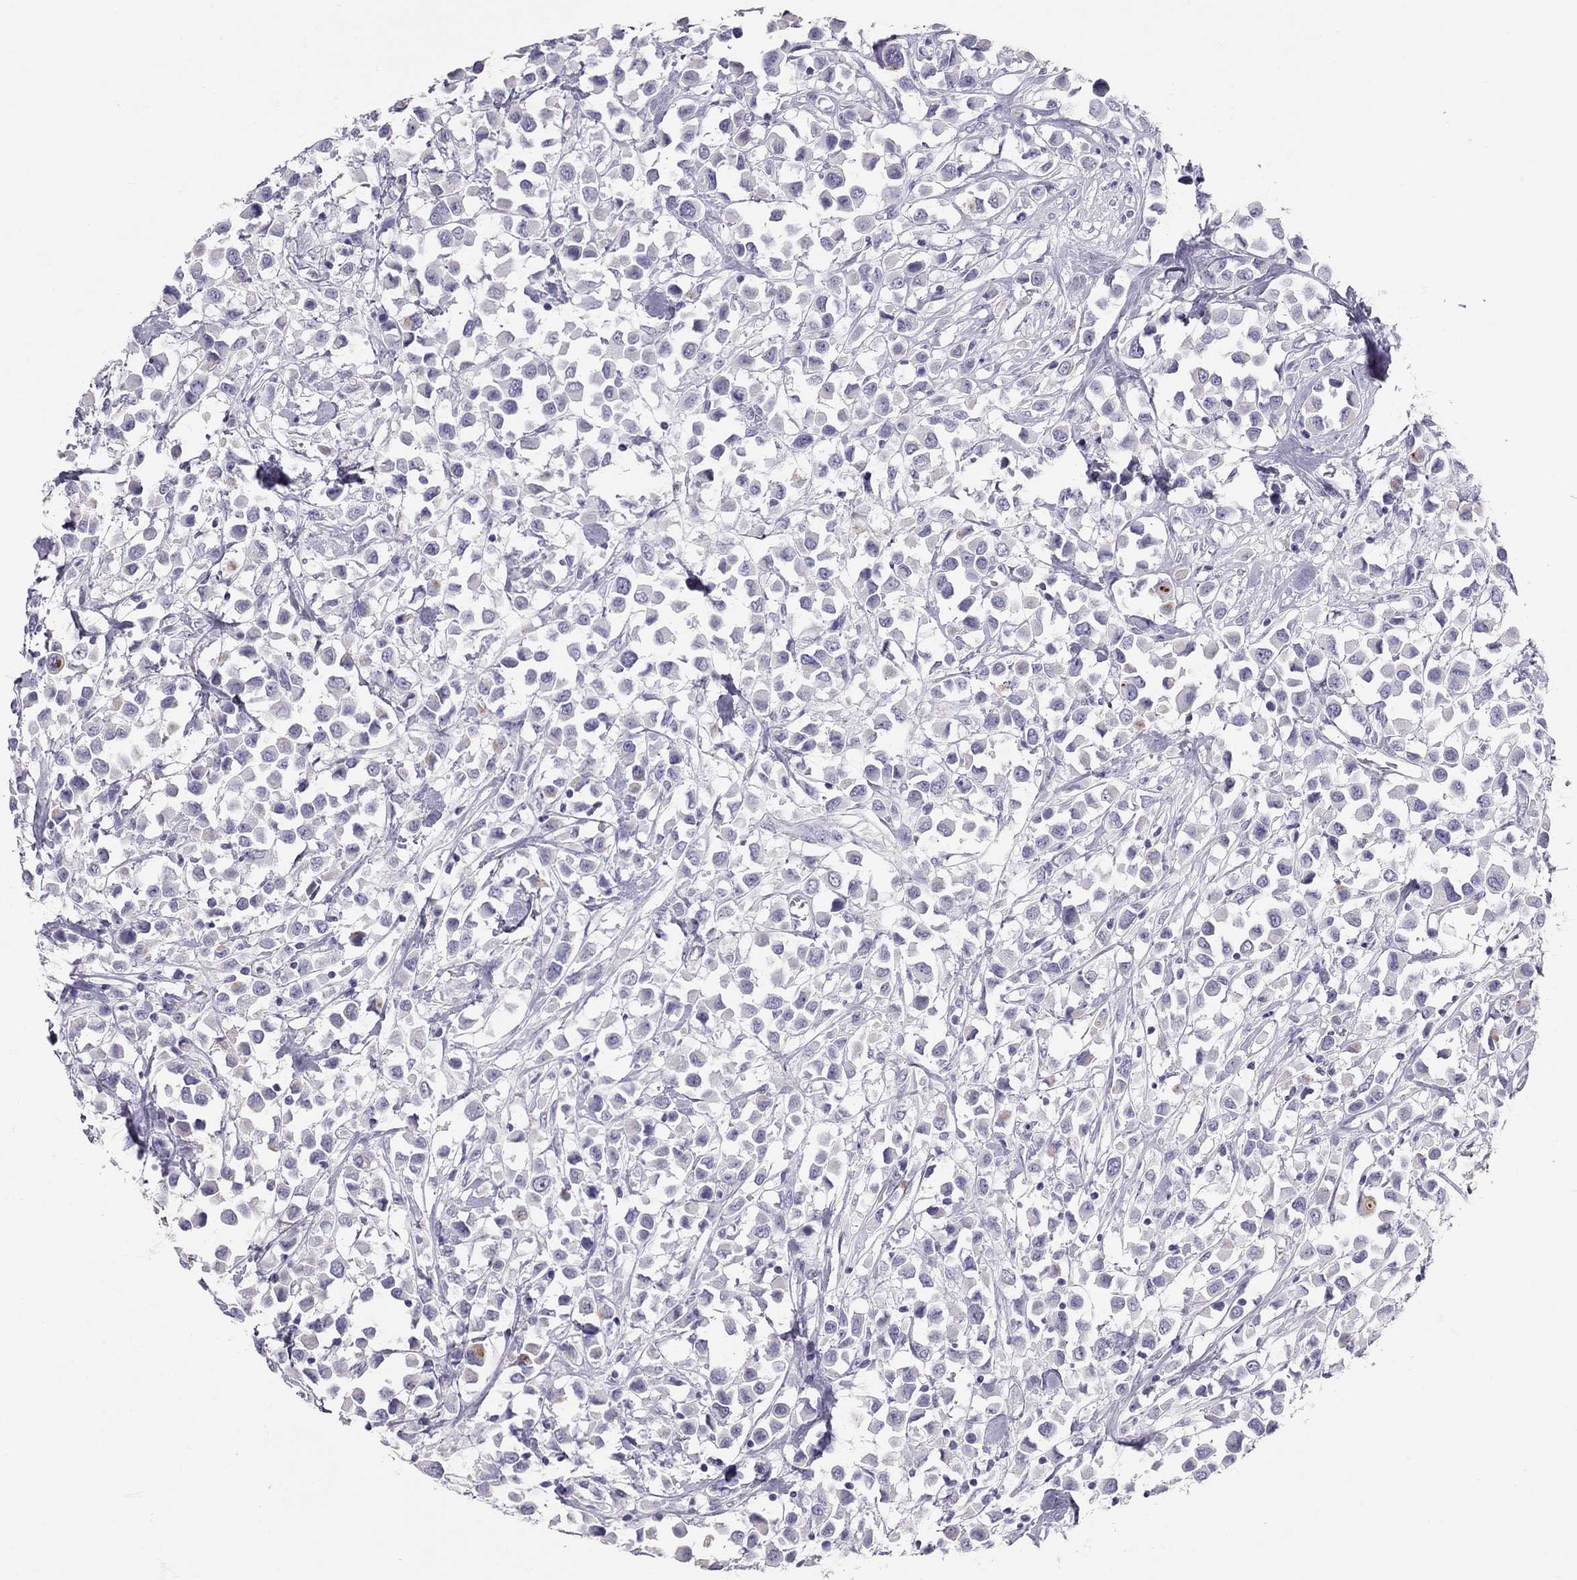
{"staining": {"intensity": "negative", "quantity": "none", "location": "none"}, "tissue": "breast cancer", "cell_type": "Tumor cells", "image_type": "cancer", "snomed": [{"axis": "morphology", "description": "Duct carcinoma"}, {"axis": "topography", "description": "Breast"}], "caption": "Human breast cancer stained for a protein using IHC displays no positivity in tumor cells.", "gene": "IL17REL", "patient": {"sex": "female", "age": 61}}